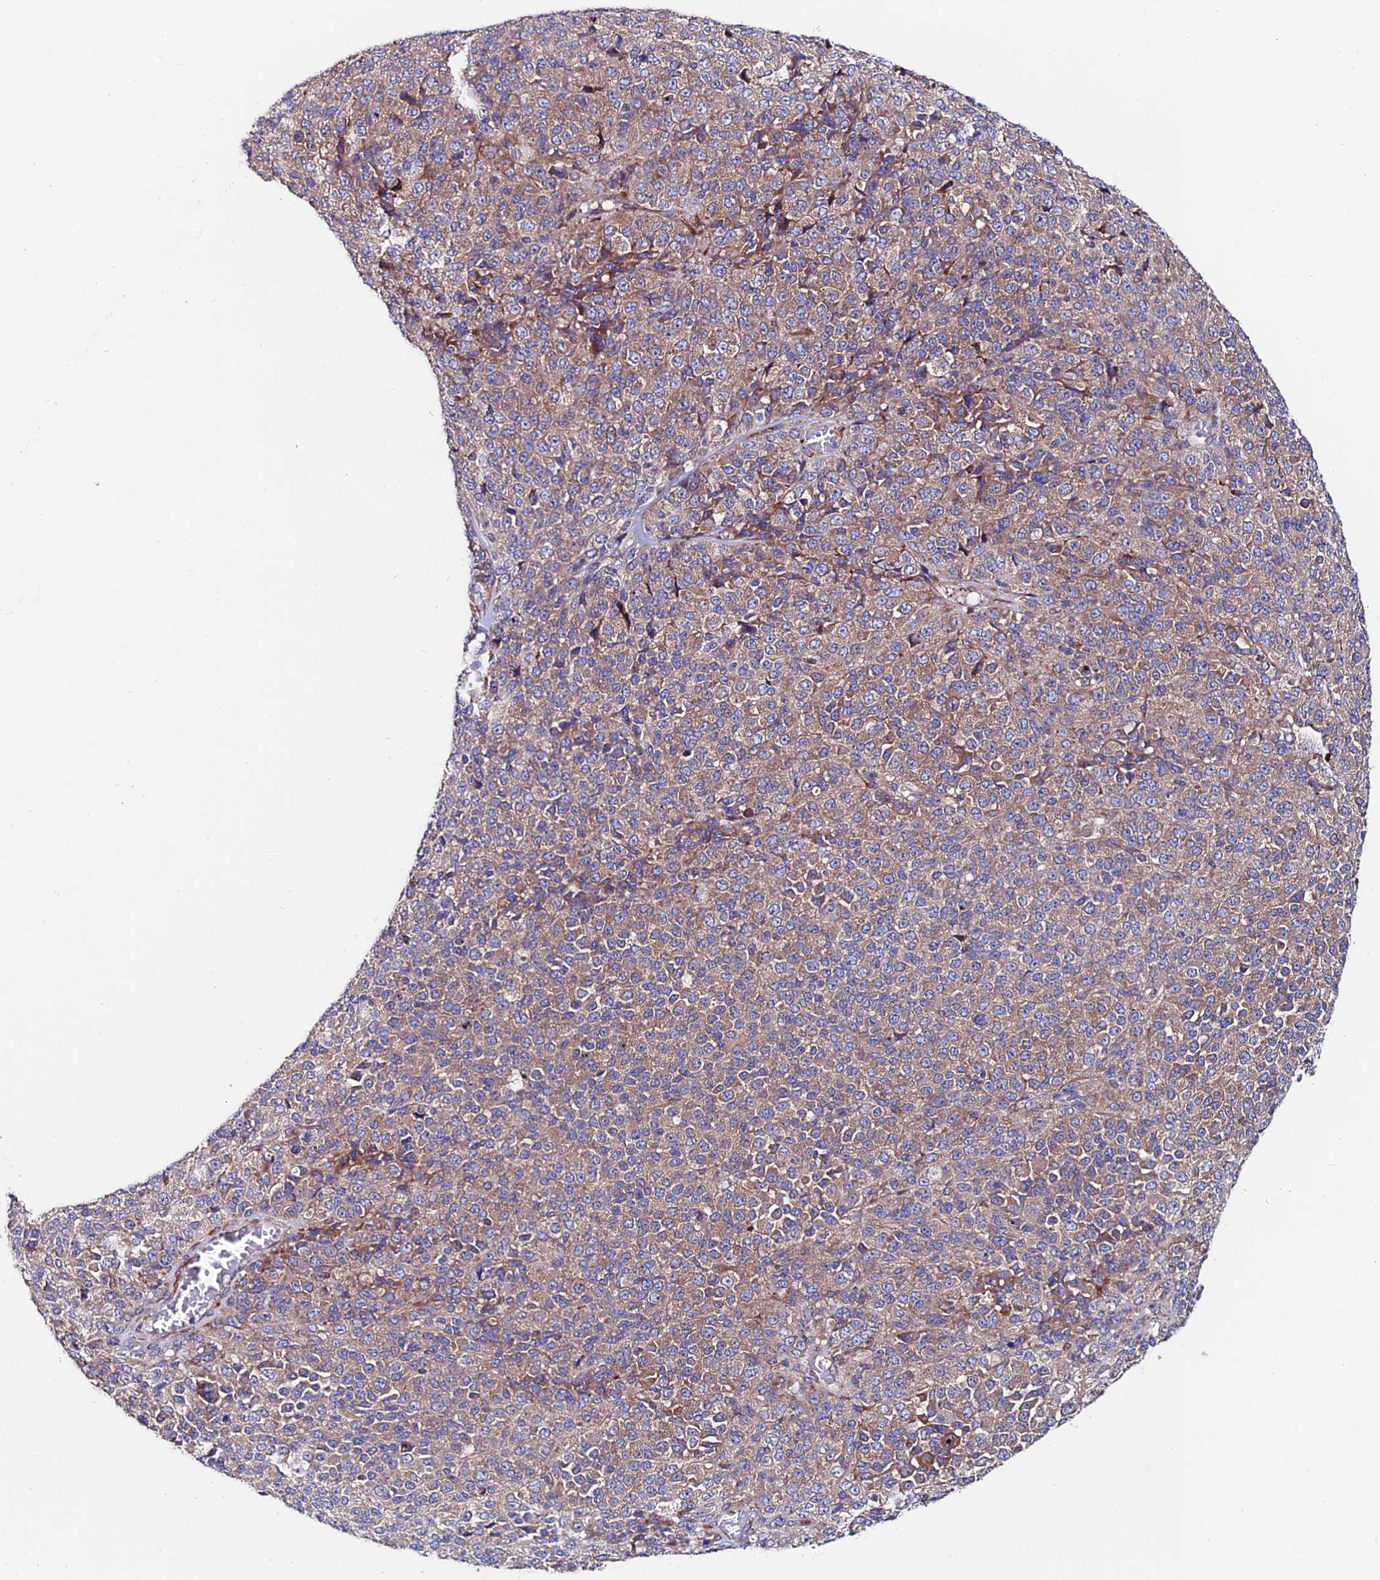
{"staining": {"intensity": "moderate", "quantity": ">75%", "location": "cytoplasmic/membranous"}, "tissue": "melanoma", "cell_type": "Tumor cells", "image_type": "cancer", "snomed": [{"axis": "morphology", "description": "Malignant melanoma, Metastatic site"}, {"axis": "topography", "description": "Brain"}], "caption": "Immunohistochemical staining of malignant melanoma (metastatic site) demonstrates medium levels of moderate cytoplasmic/membranous positivity in approximately >75% of tumor cells. (brown staining indicates protein expression, while blue staining denotes nuclei).", "gene": "EIF3K", "patient": {"sex": "female", "age": 56}}